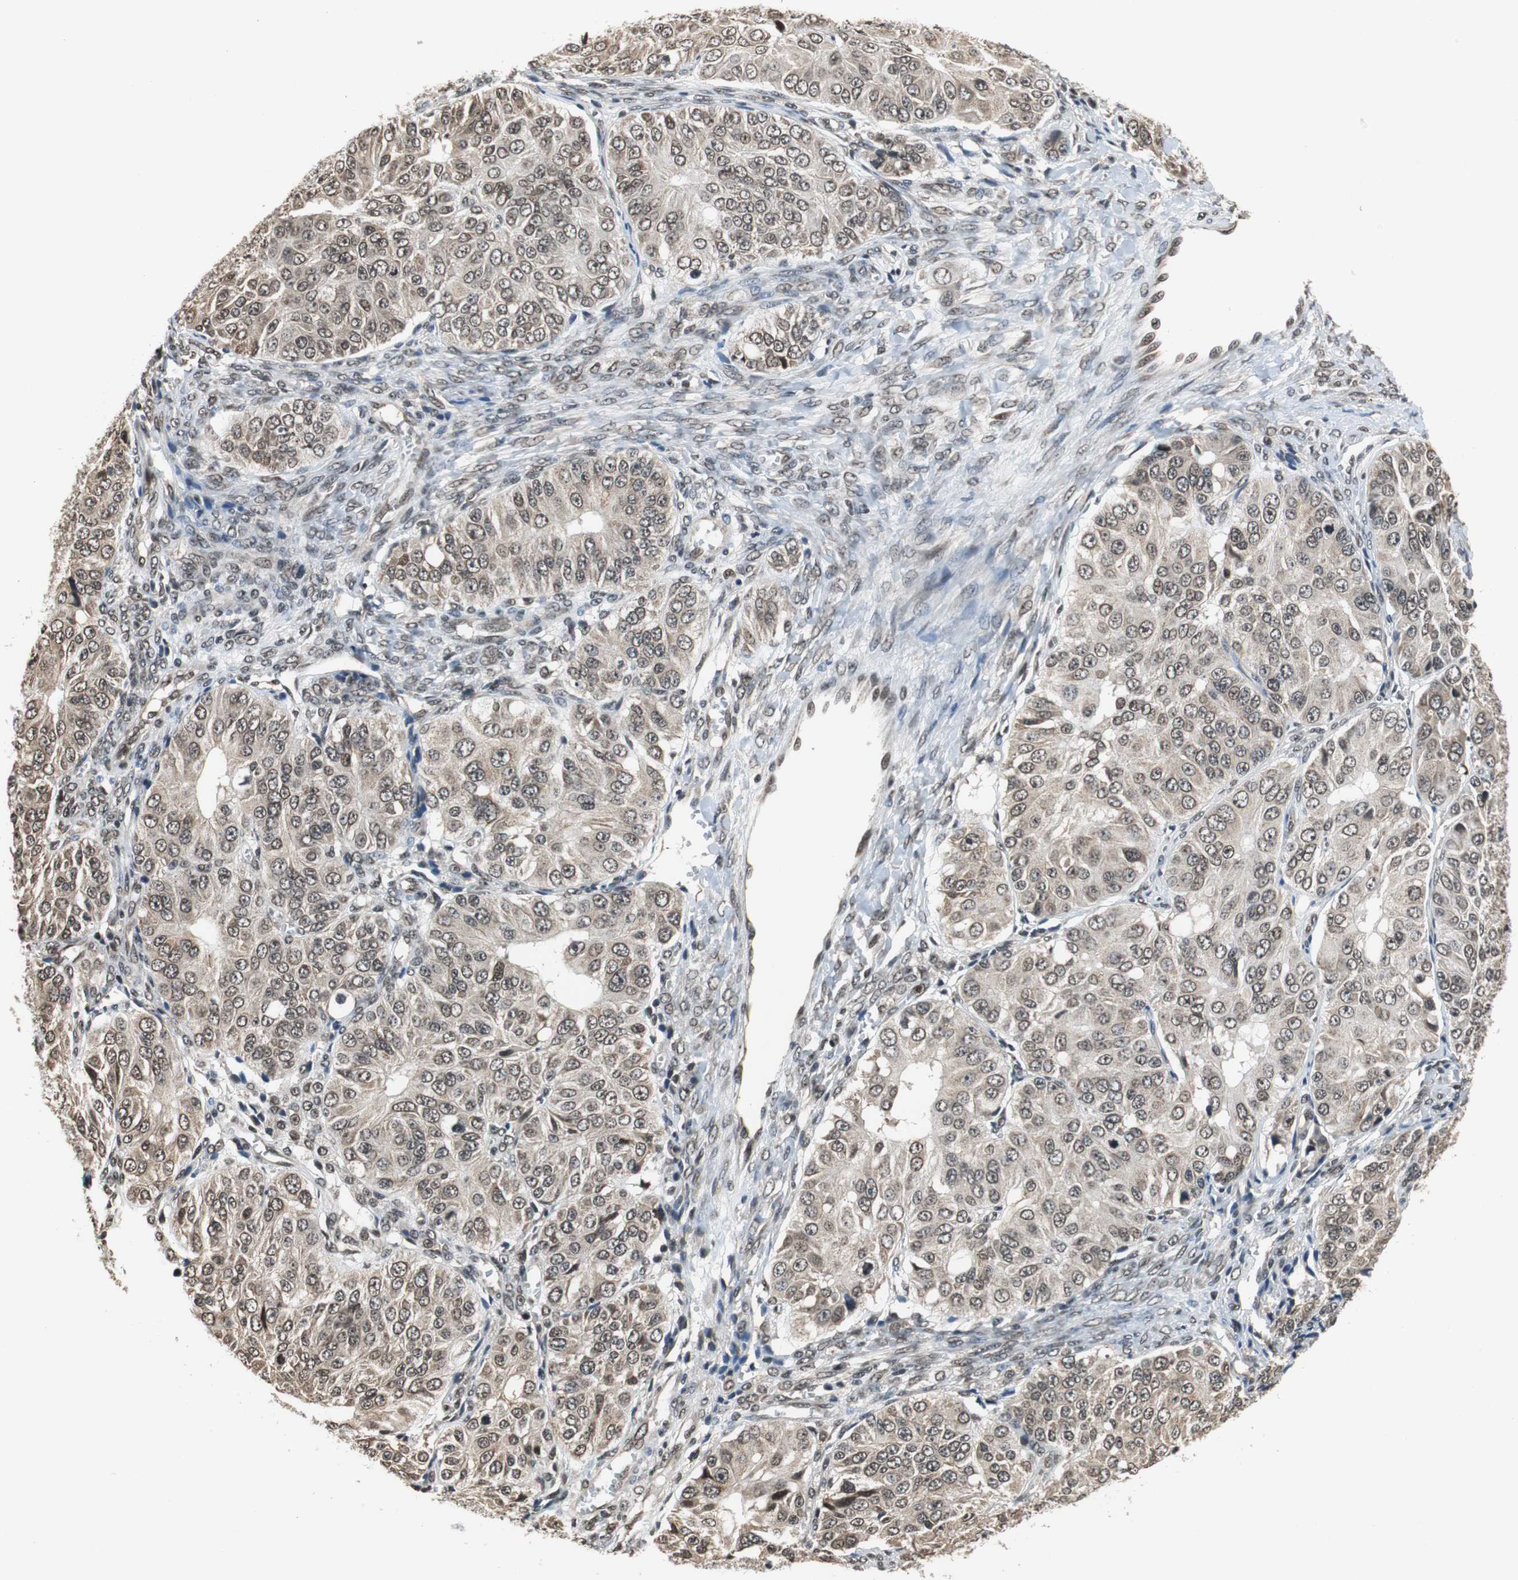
{"staining": {"intensity": "weak", "quantity": ">75%", "location": "cytoplasmic/membranous,nuclear"}, "tissue": "ovarian cancer", "cell_type": "Tumor cells", "image_type": "cancer", "snomed": [{"axis": "morphology", "description": "Carcinoma, endometroid"}, {"axis": "topography", "description": "Ovary"}], "caption": "Ovarian cancer stained with immunohistochemistry reveals weak cytoplasmic/membranous and nuclear positivity in approximately >75% of tumor cells.", "gene": "REST", "patient": {"sex": "female", "age": 51}}